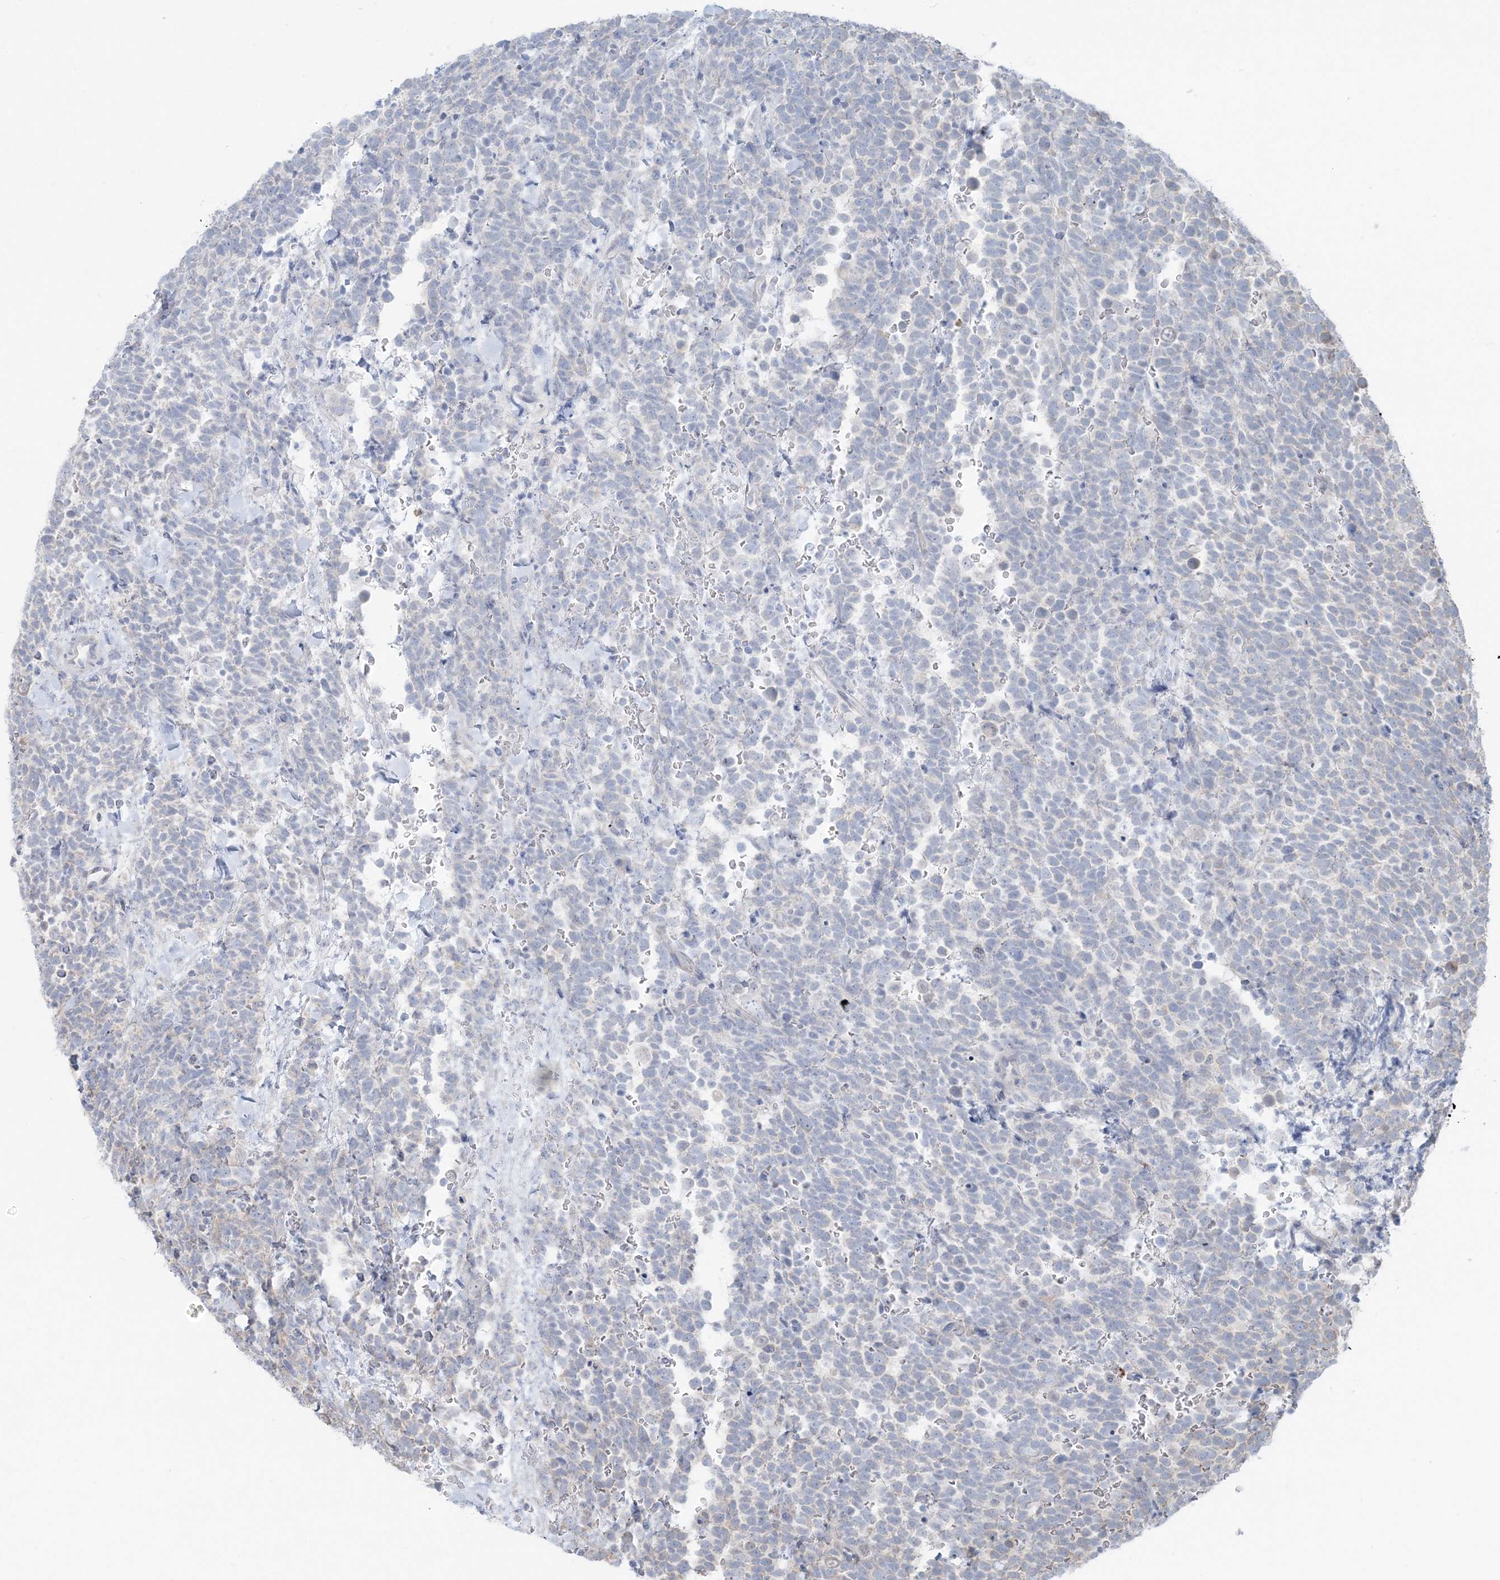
{"staining": {"intensity": "negative", "quantity": "none", "location": "none"}, "tissue": "urothelial cancer", "cell_type": "Tumor cells", "image_type": "cancer", "snomed": [{"axis": "morphology", "description": "Urothelial carcinoma, High grade"}, {"axis": "topography", "description": "Urinary bladder"}], "caption": "Protein analysis of urothelial cancer shows no significant expression in tumor cells.", "gene": "CCNJ", "patient": {"sex": "female", "age": 82}}